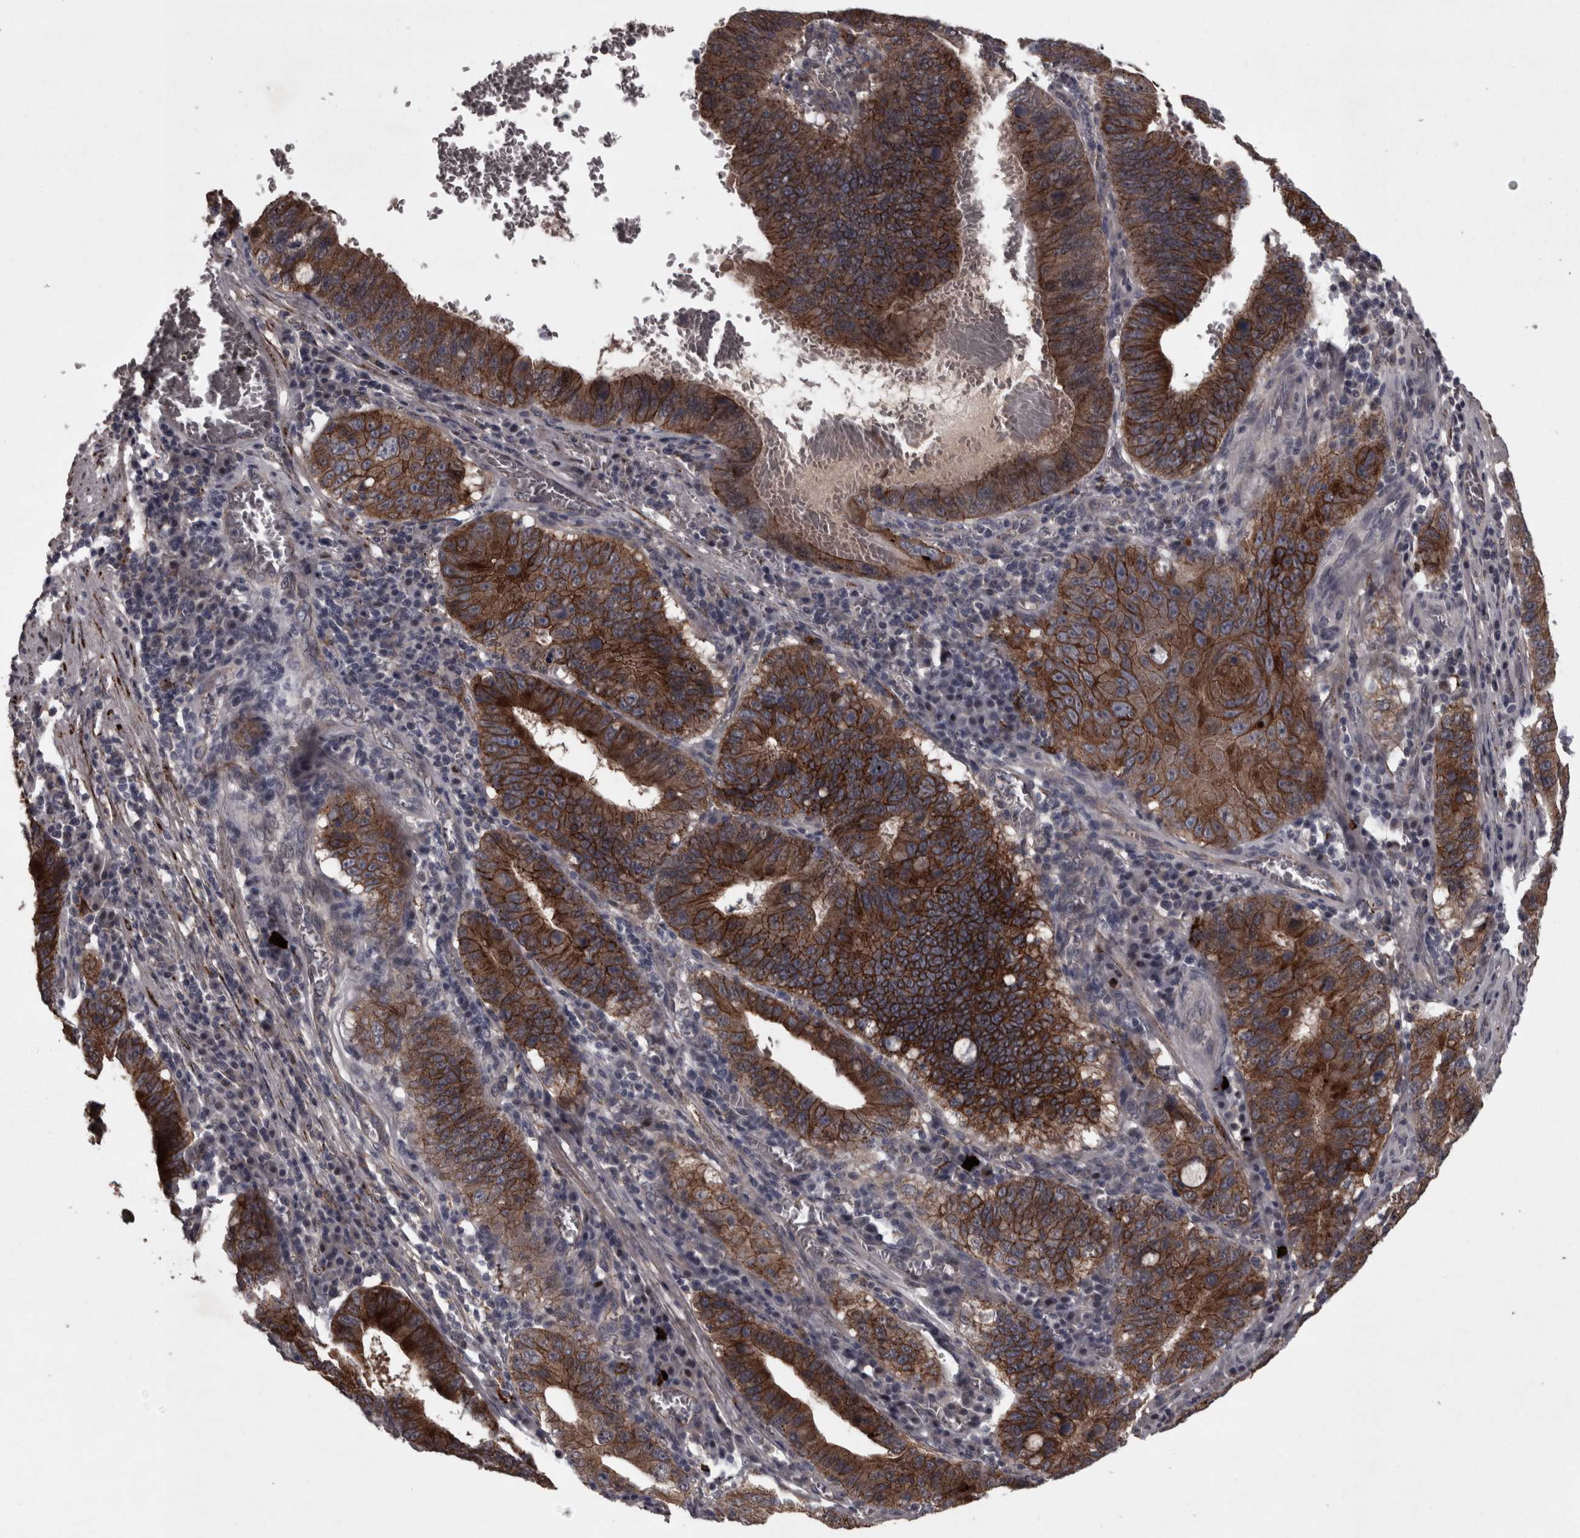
{"staining": {"intensity": "strong", "quantity": ">75%", "location": "cytoplasmic/membranous"}, "tissue": "stomach cancer", "cell_type": "Tumor cells", "image_type": "cancer", "snomed": [{"axis": "morphology", "description": "Adenocarcinoma, NOS"}, {"axis": "topography", "description": "Stomach"}, {"axis": "topography", "description": "Gastric cardia"}], "caption": "There is high levels of strong cytoplasmic/membranous staining in tumor cells of stomach cancer, as demonstrated by immunohistochemical staining (brown color).", "gene": "PCDH17", "patient": {"sex": "male", "age": 59}}